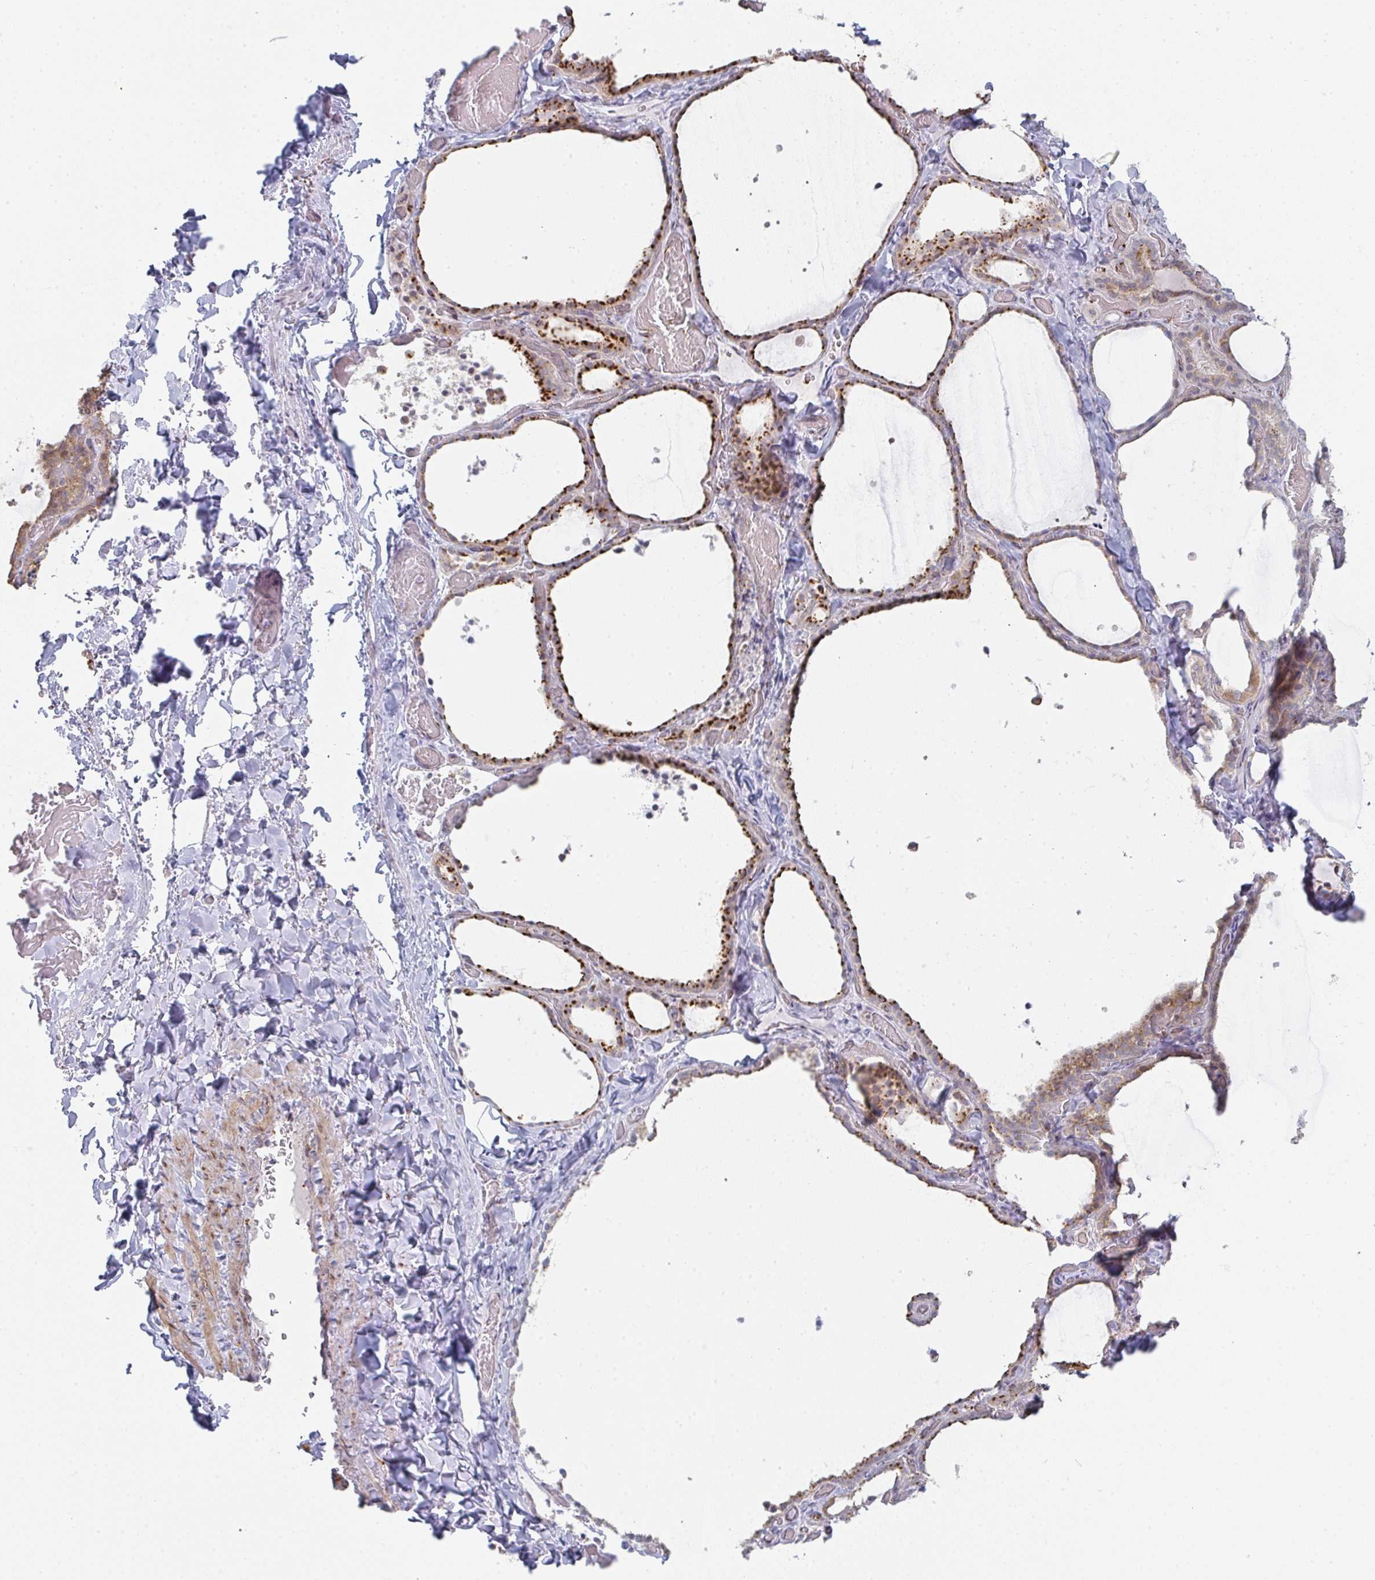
{"staining": {"intensity": "strong", "quantity": "25%-75%", "location": "cytoplasmic/membranous"}, "tissue": "thyroid gland", "cell_type": "Glandular cells", "image_type": "normal", "snomed": [{"axis": "morphology", "description": "Normal tissue, NOS"}, {"axis": "topography", "description": "Thyroid gland"}], "caption": "IHC photomicrograph of unremarkable thyroid gland: thyroid gland stained using immunohistochemistry (IHC) reveals high levels of strong protein expression localized specifically in the cytoplasmic/membranous of glandular cells, appearing as a cytoplasmic/membranous brown color.", "gene": "ZNF526", "patient": {"sex": "female", "age": 22}}